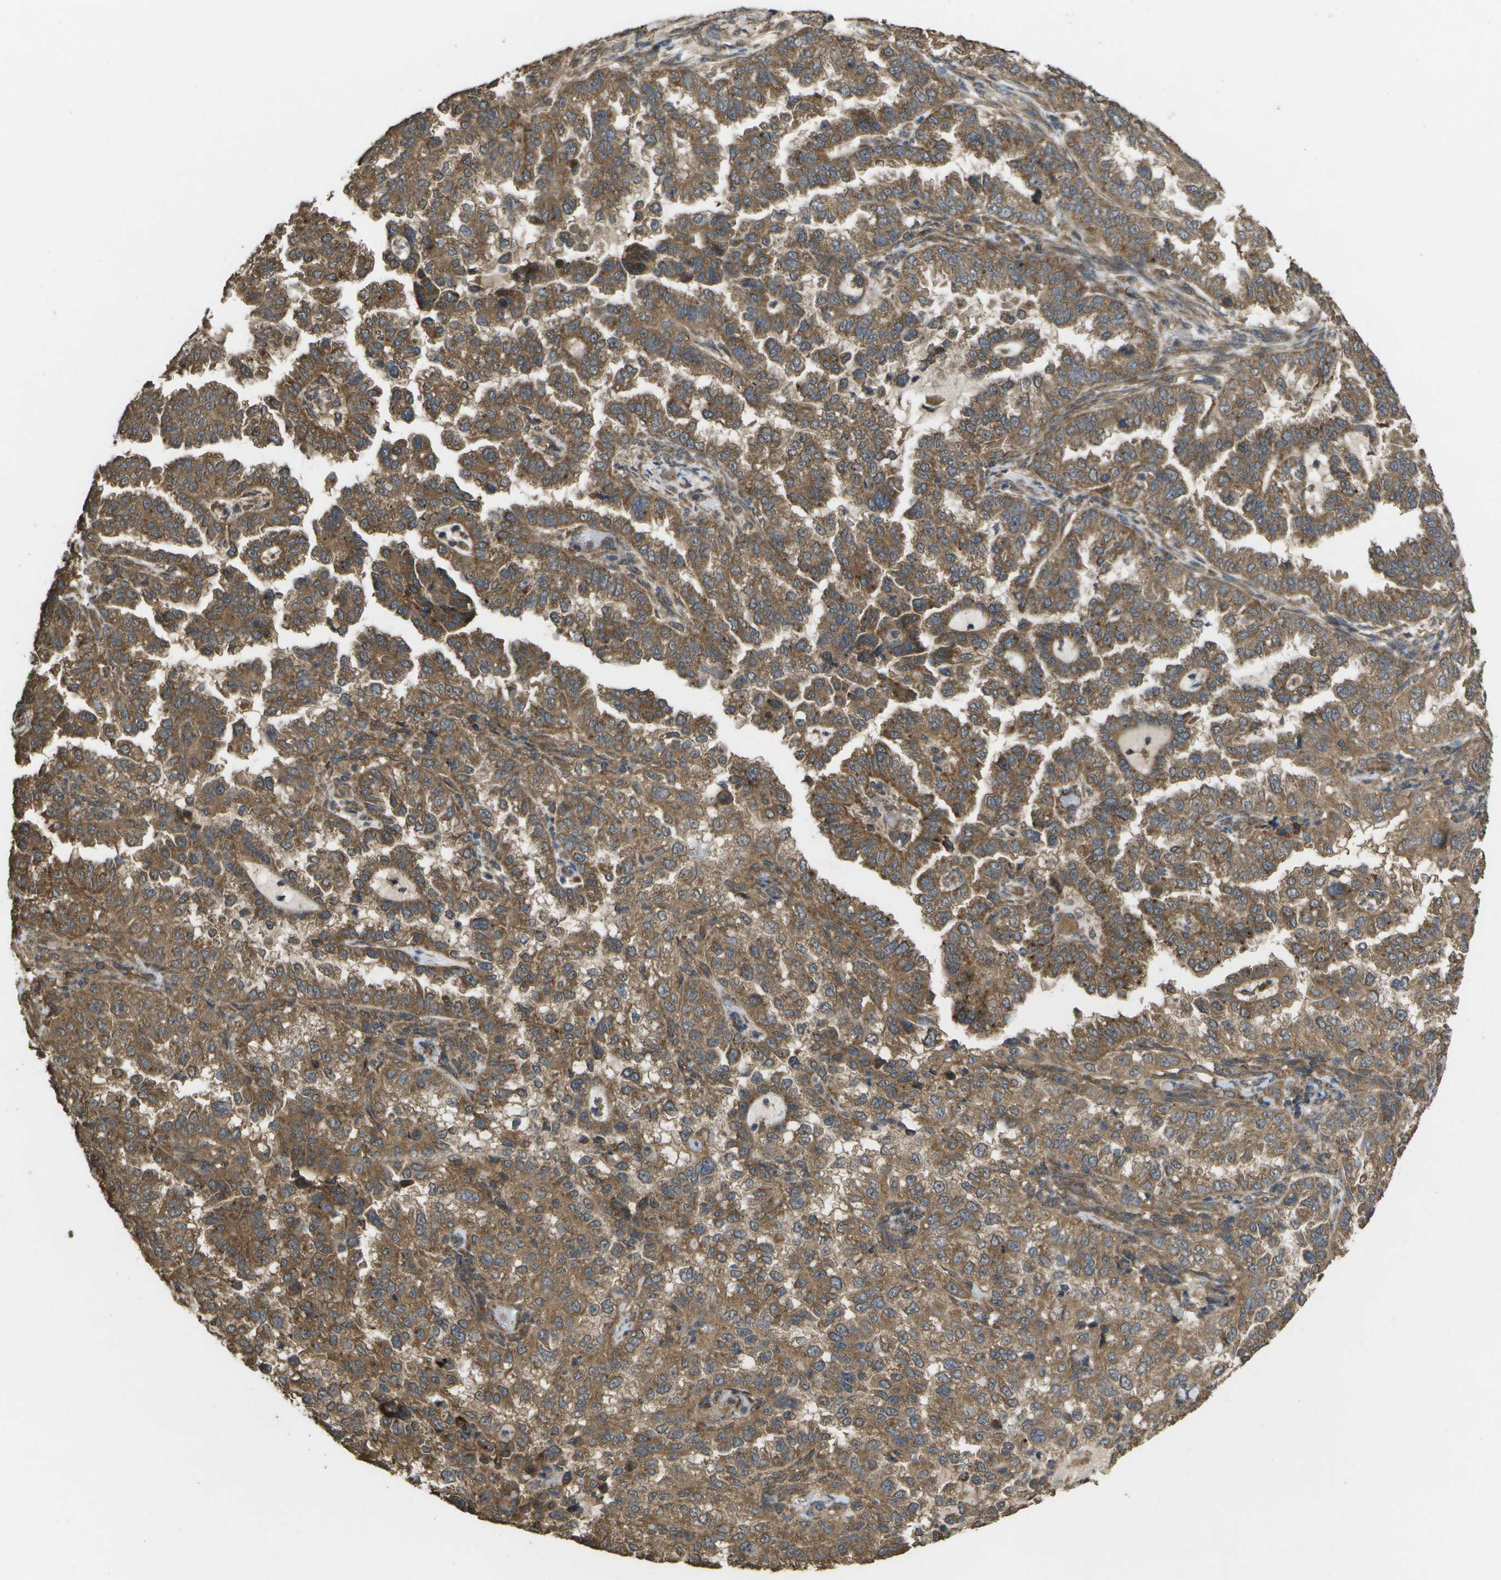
{"staining": {"intensity": "moderate", "quantity": ">75%", "location": "cytoplasmic/membranous"}, "tissue": "endometrial cancer", "cell_type": "Tumor cells", "image_type": "cancer", "snomed": [{"axis": "morphology", "description": "Adenocarcinoma, NOS"}, {"axis": "topography", "description": "Endometrium"}], "caption": "A histopathology image of endometrial adenocarcinoma stained for a protein displays moderate cytoplasmic/membranous brown staining in tumor cells. The staining was performed using DAB (3,3'-diaminobenzidine), with brown indicating positive protein expression. Nuclei are stained blue with hematoxylin.", "gene": "SACS", "patient": {"sex": "female", "age": 85}}